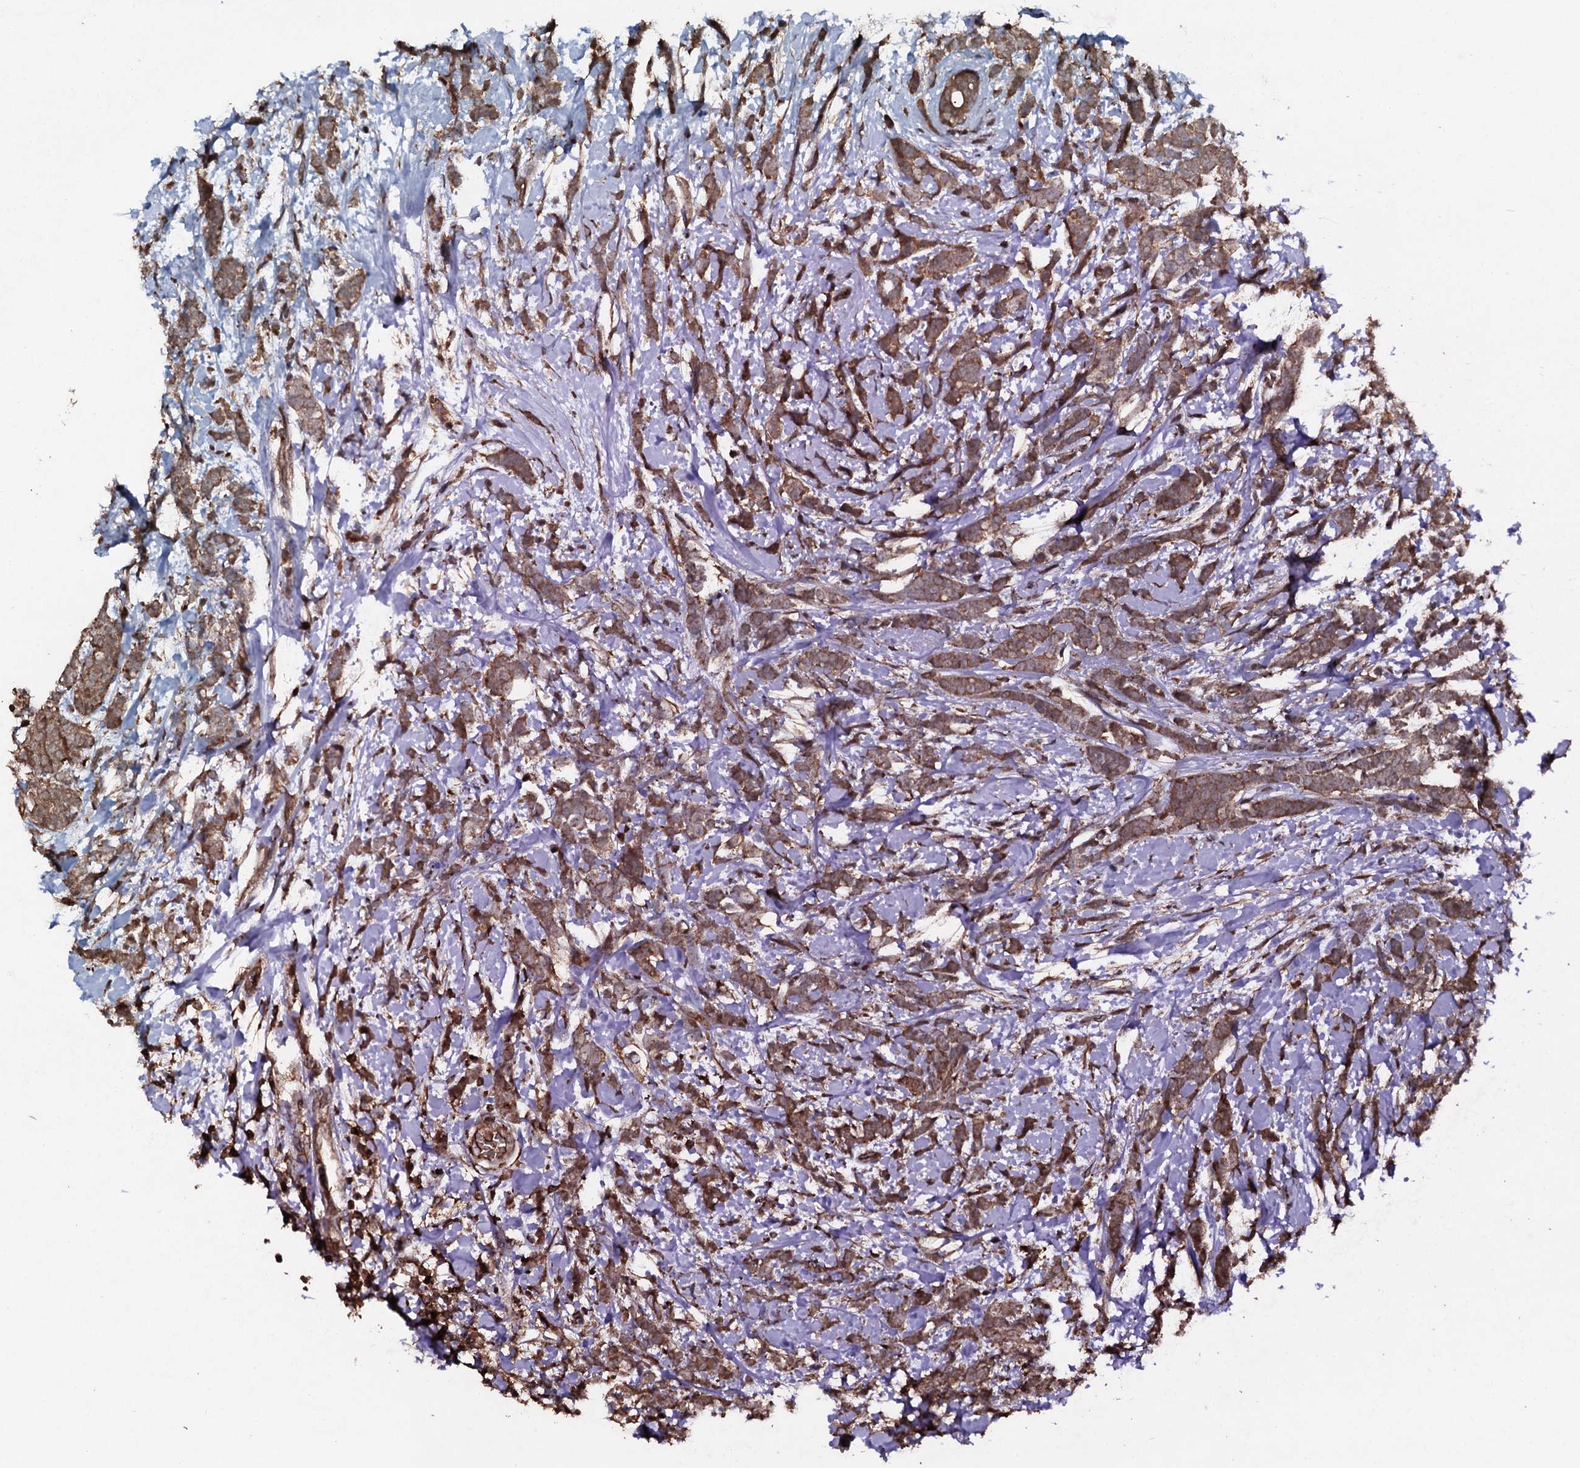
{"staining": {"intensity": "moderate", "quantity": ">75%", "location": "cytoplasmic/membranous"}, "tissue": "breast cancer", "cell_type": "Tumor cells", "image_type": "cancer", "snomed": [{"axis": "morphology", "description": "Lobular carcinoma"}, {"axis": "topography", "description": "Breast"}], "caption": "Protein expression analysis of human breast lobular carcinoma reveals moderate cytoplasmic/membranous positivity in about >75% of tumor cells. Immunohistochemistry (ihc) stains the protein in brown and the nuclei are stained blue.", "gene": "ADGRG3", "patient": {"sex": "female", "age": 58}}